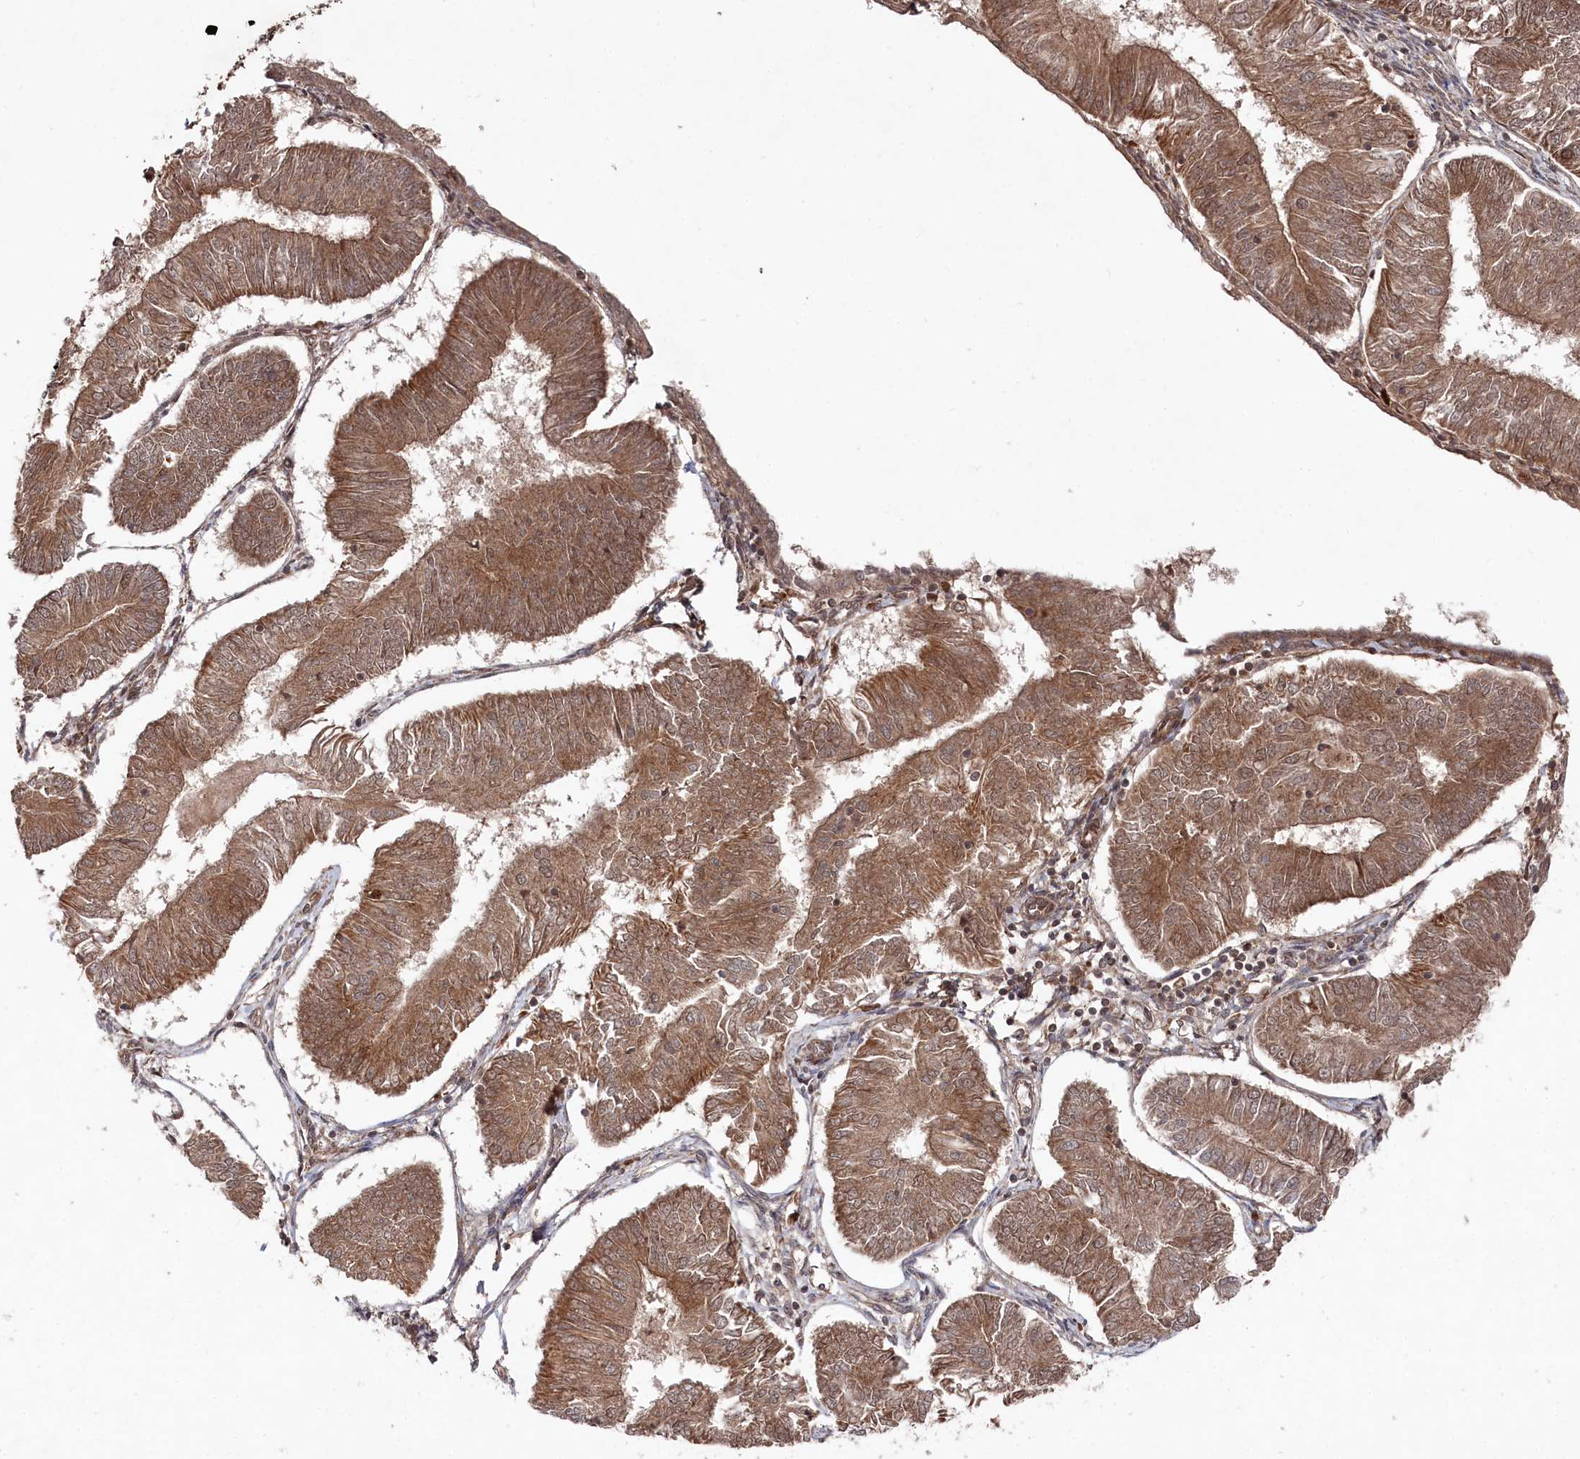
{"staining": {"intensity": "moderate", "quantity": ">75%", "location": "cytoplasmic/membranous"}, "tissue": "endometrial cancer", "cell_type": "Tumor cells", "image_type": "cancer", "snomed": [{"axis": "morphology", "description": "Adenocarcinoma, NOS"}, {"axis": "topography", "description": "Endometrium"}], "caption": "Human adenocarcinoma (endometrial) stained for a protein (brown) displays moderate cytoplasmic/membranous positive expression in approximately >75% of tumor cells.", "gene": "BORCS7", "patient": {"sex": "female", "age": 58}}